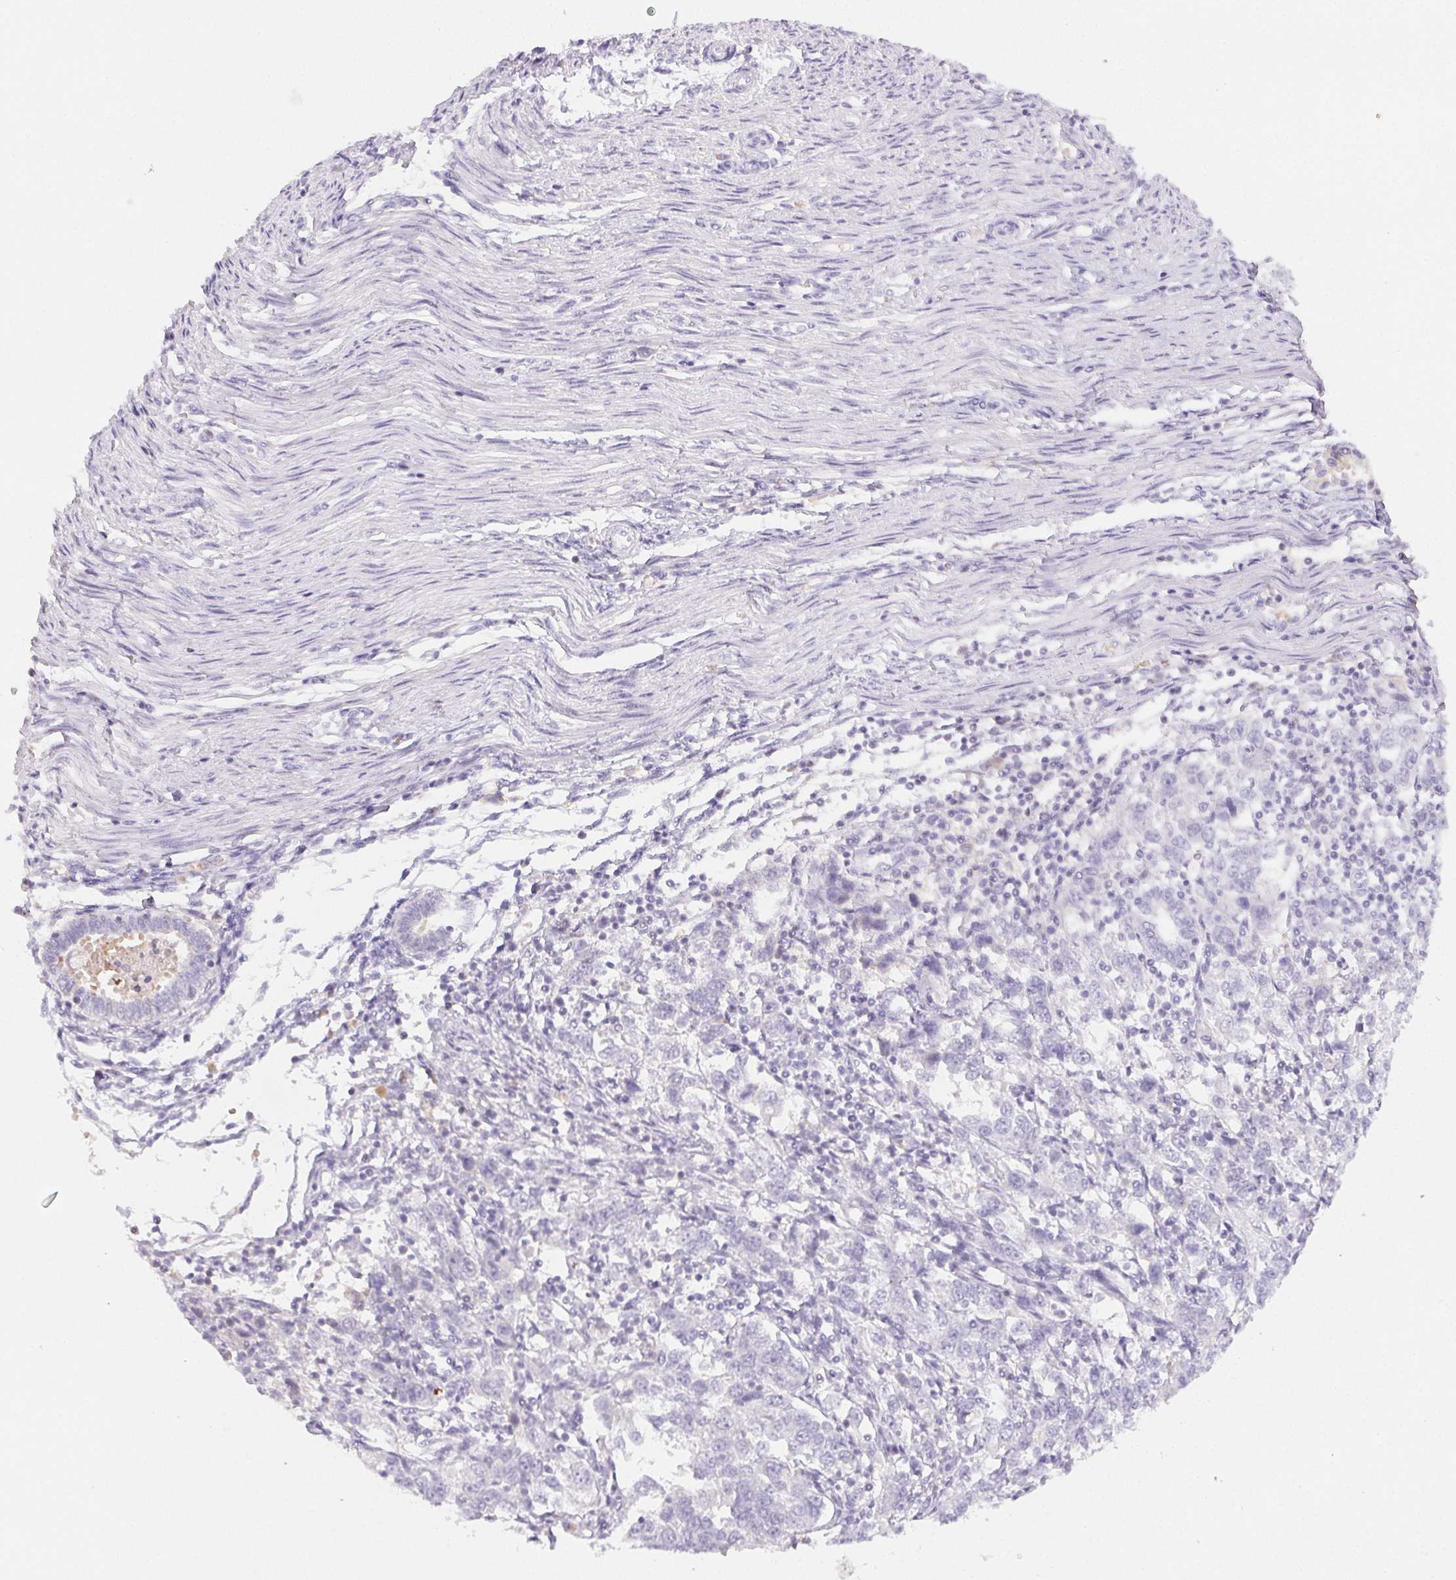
{"staining": {"intensity": "negative", "quantity": "none", "location": "none"}, "tissue": "endometrial cancer", "cell_type": "Tumor cells", "image_type": "cancer", "snomed": [{"axis": "morphology", "description": "Adenocarcinoma, NOS"}, {"axis": "topography", "description": "Endometrium"}], "caption": "Immunohistochemistry micrograph of neoplastic tissue: human endometrial cancer (adenocarcinoma) stained with DAB (3,3'-diaminobenzidine) demonstrates no significant protein staining in tumor cells. (DAB IHC with hematoxylin counter stain).", "gene": "PADI4", "patient": {"sex": "female", "age": 43}}